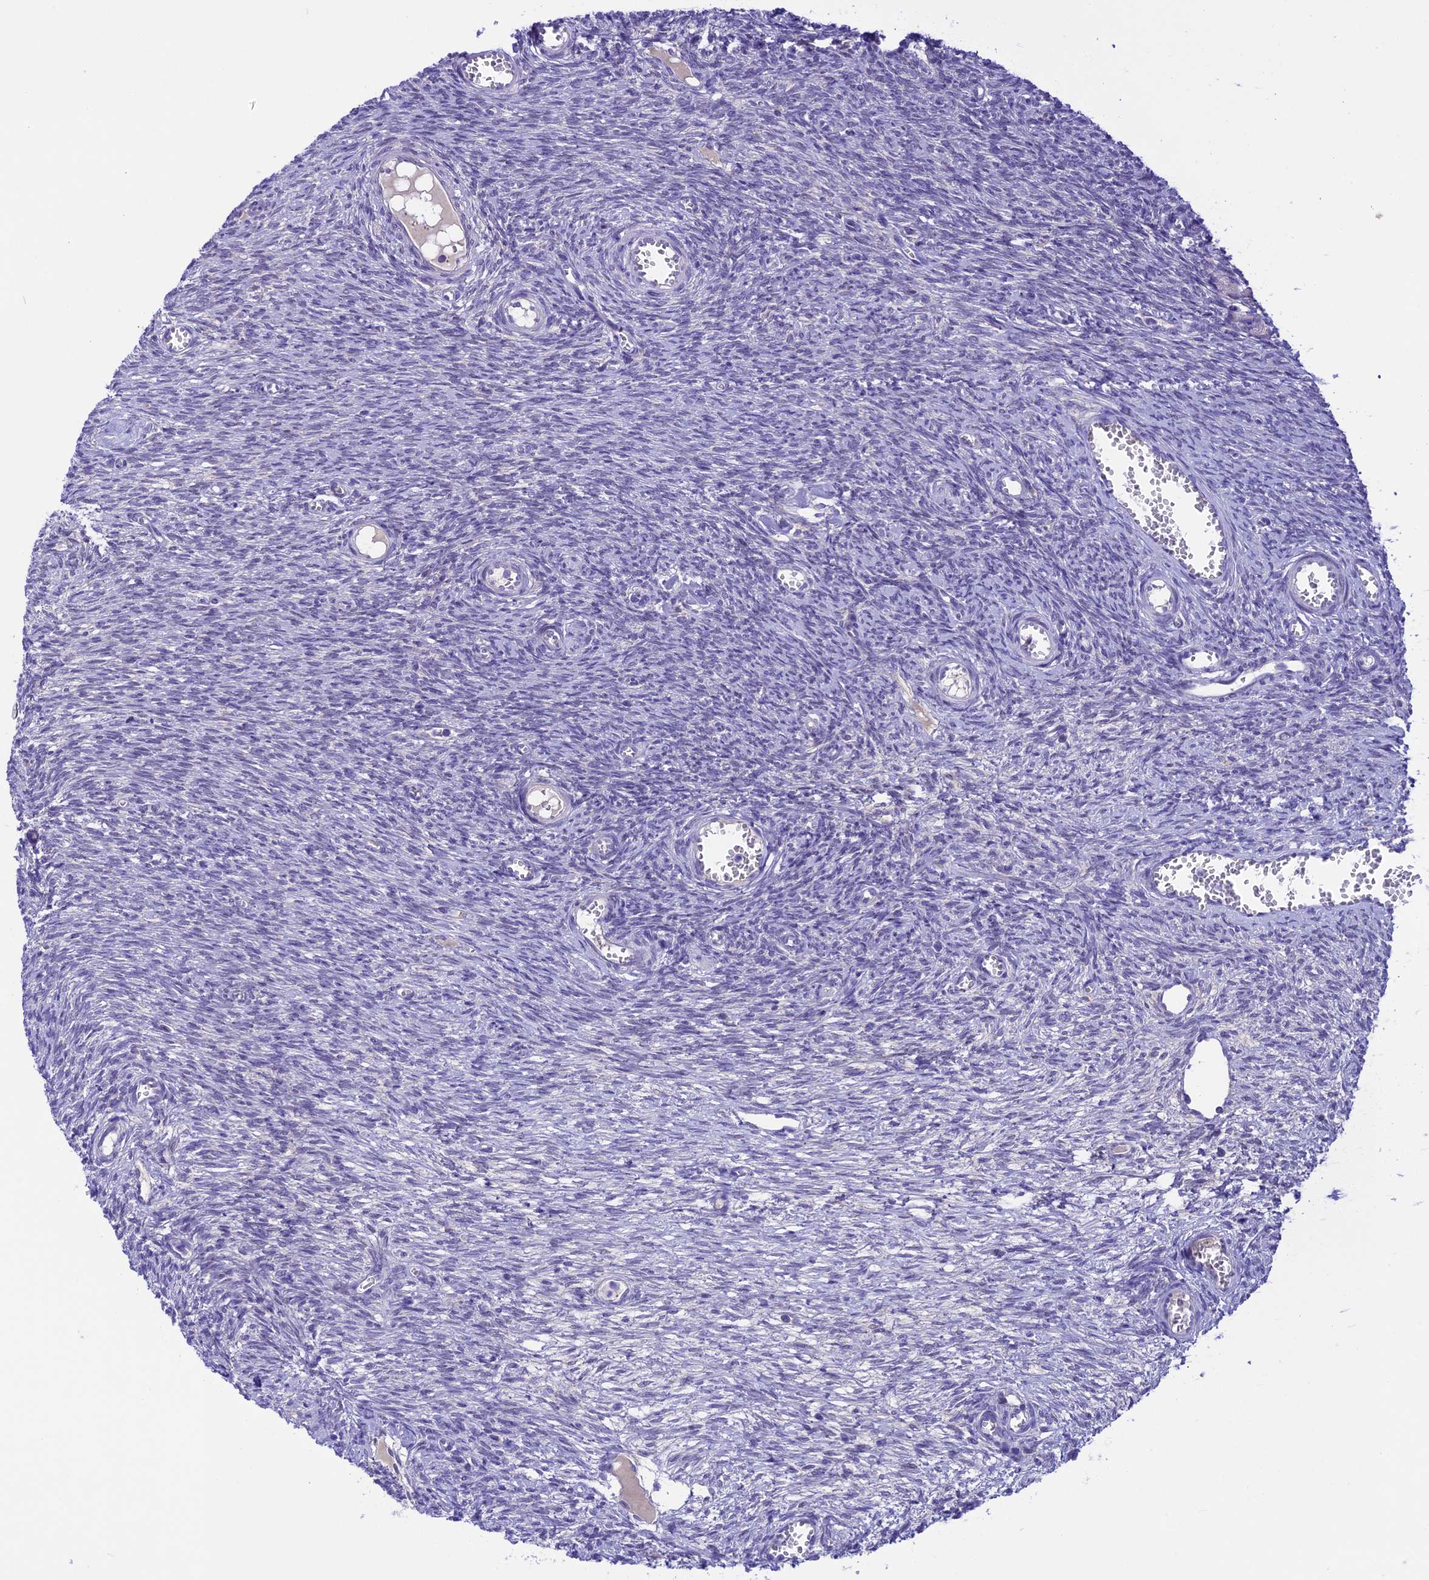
{"staining": {"intensity": "negative", "quantity": "none", "location": "none"}, "tissue": "ovary", "cell_type": "Ovarian stroma cells", "image_type": "normal", "snomed": [{"axis": "morphology", "description": "Normal tissue, NOS"}, {"axis": "topography", "description": "Ovary"}], "caption": "Immunohistochemistry (IHC) of normal ovary demonstrates no positivity in ovarian stroma cells.", "gene": "XKR7", "patient": {"sex": "female", "age": 44}}